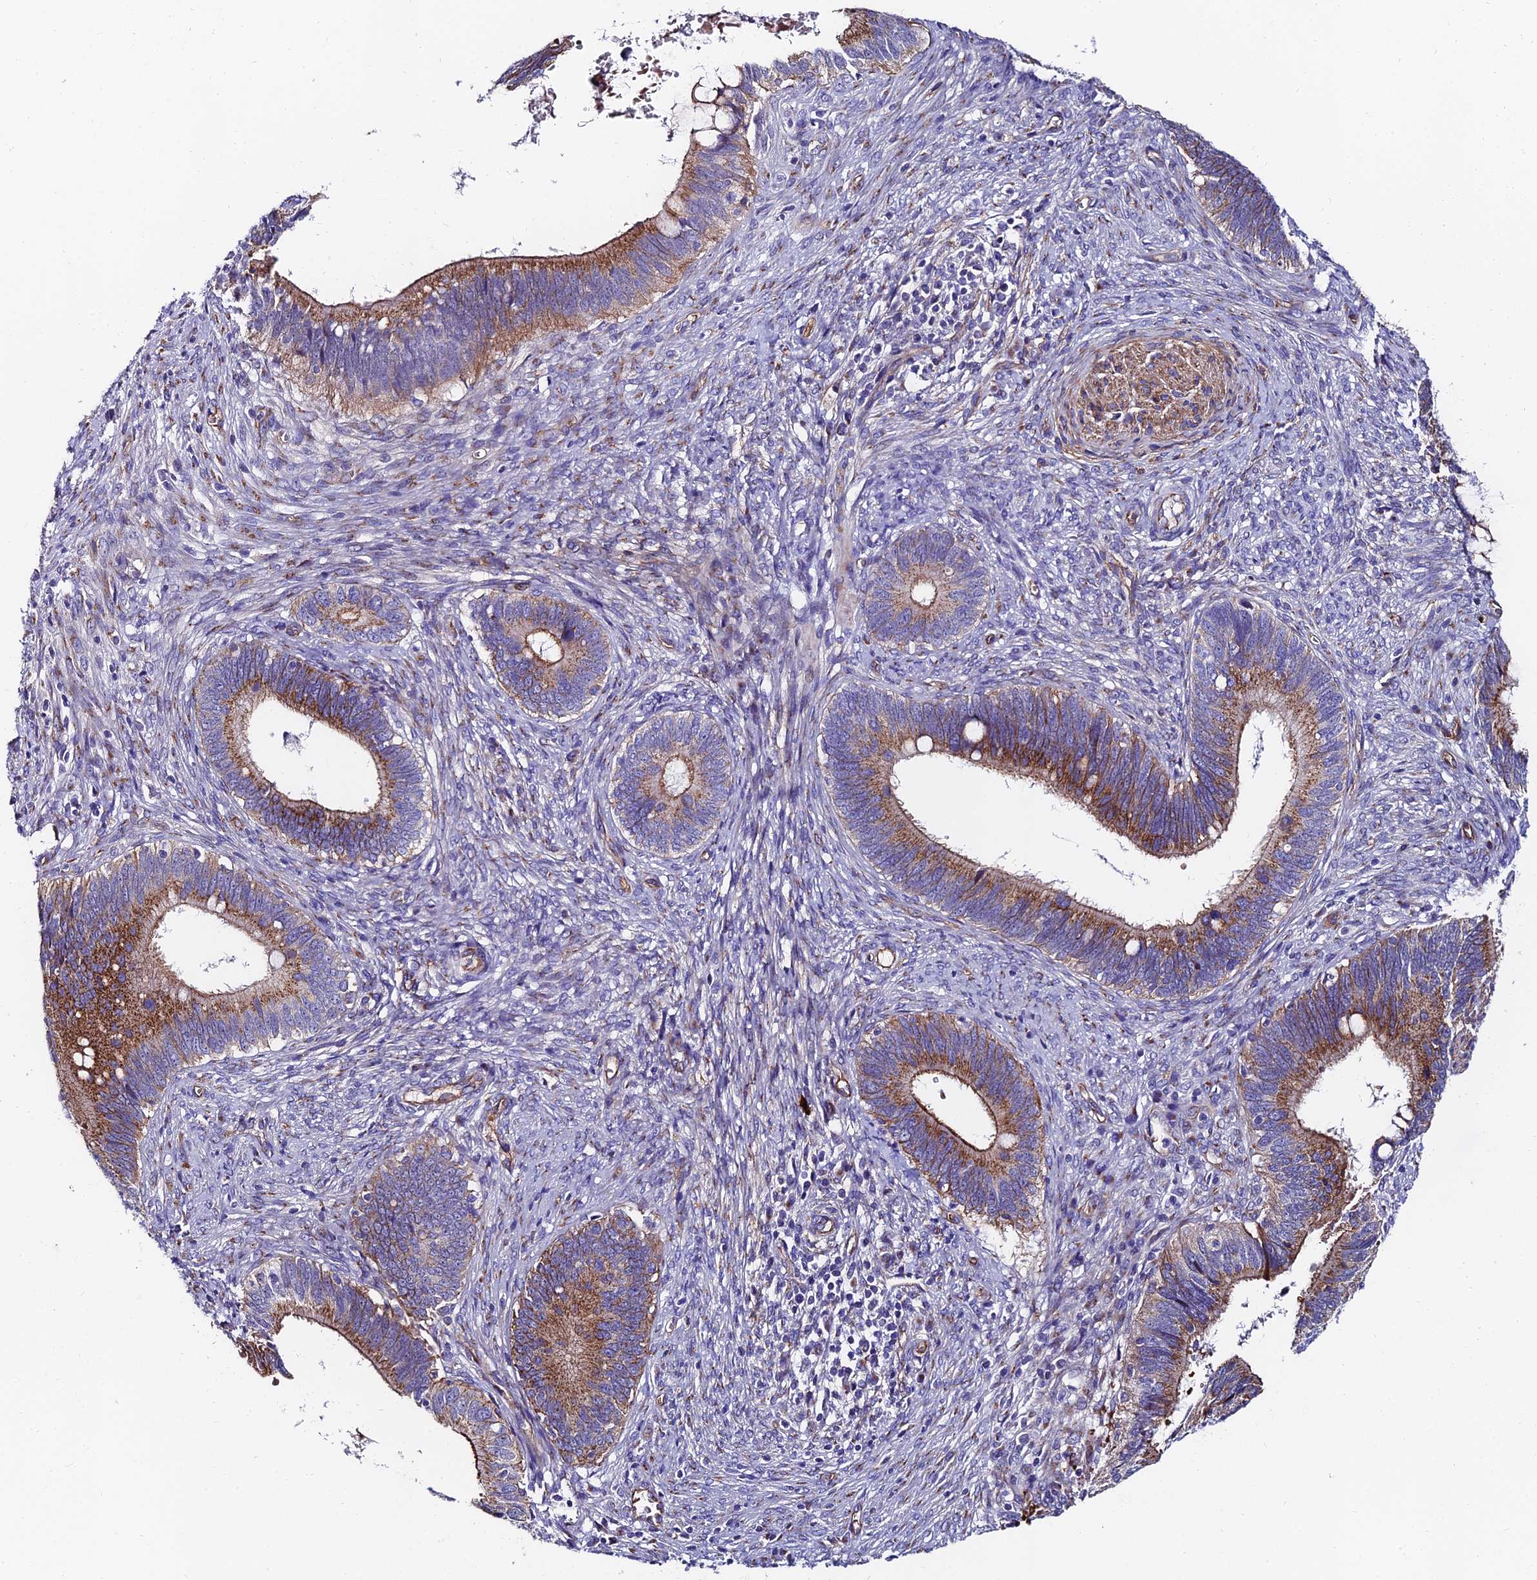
{"staining": {"intensity": "moderate", "quantity": ">75%", "location": "cytoplasmic/membranous"}, "tissue": "cervical cancer", "cell_type": "Tumor cells", "image_type": "cancer", "snomed": [{"axis": "morphology", "description": "Adenocarcinoma, NOS"}, {"axis": "topography", "description": "Cervix"}], "caption": "A micrograph showing moderate cytoplasmic/membranous expression in approximately >75% of tumor cells in adenocarcinoma (cervical), as visualized by brown immunohistochemical staining.", "gene": "ADGRF3", "patient": {"sex": "female", "age": 42}}